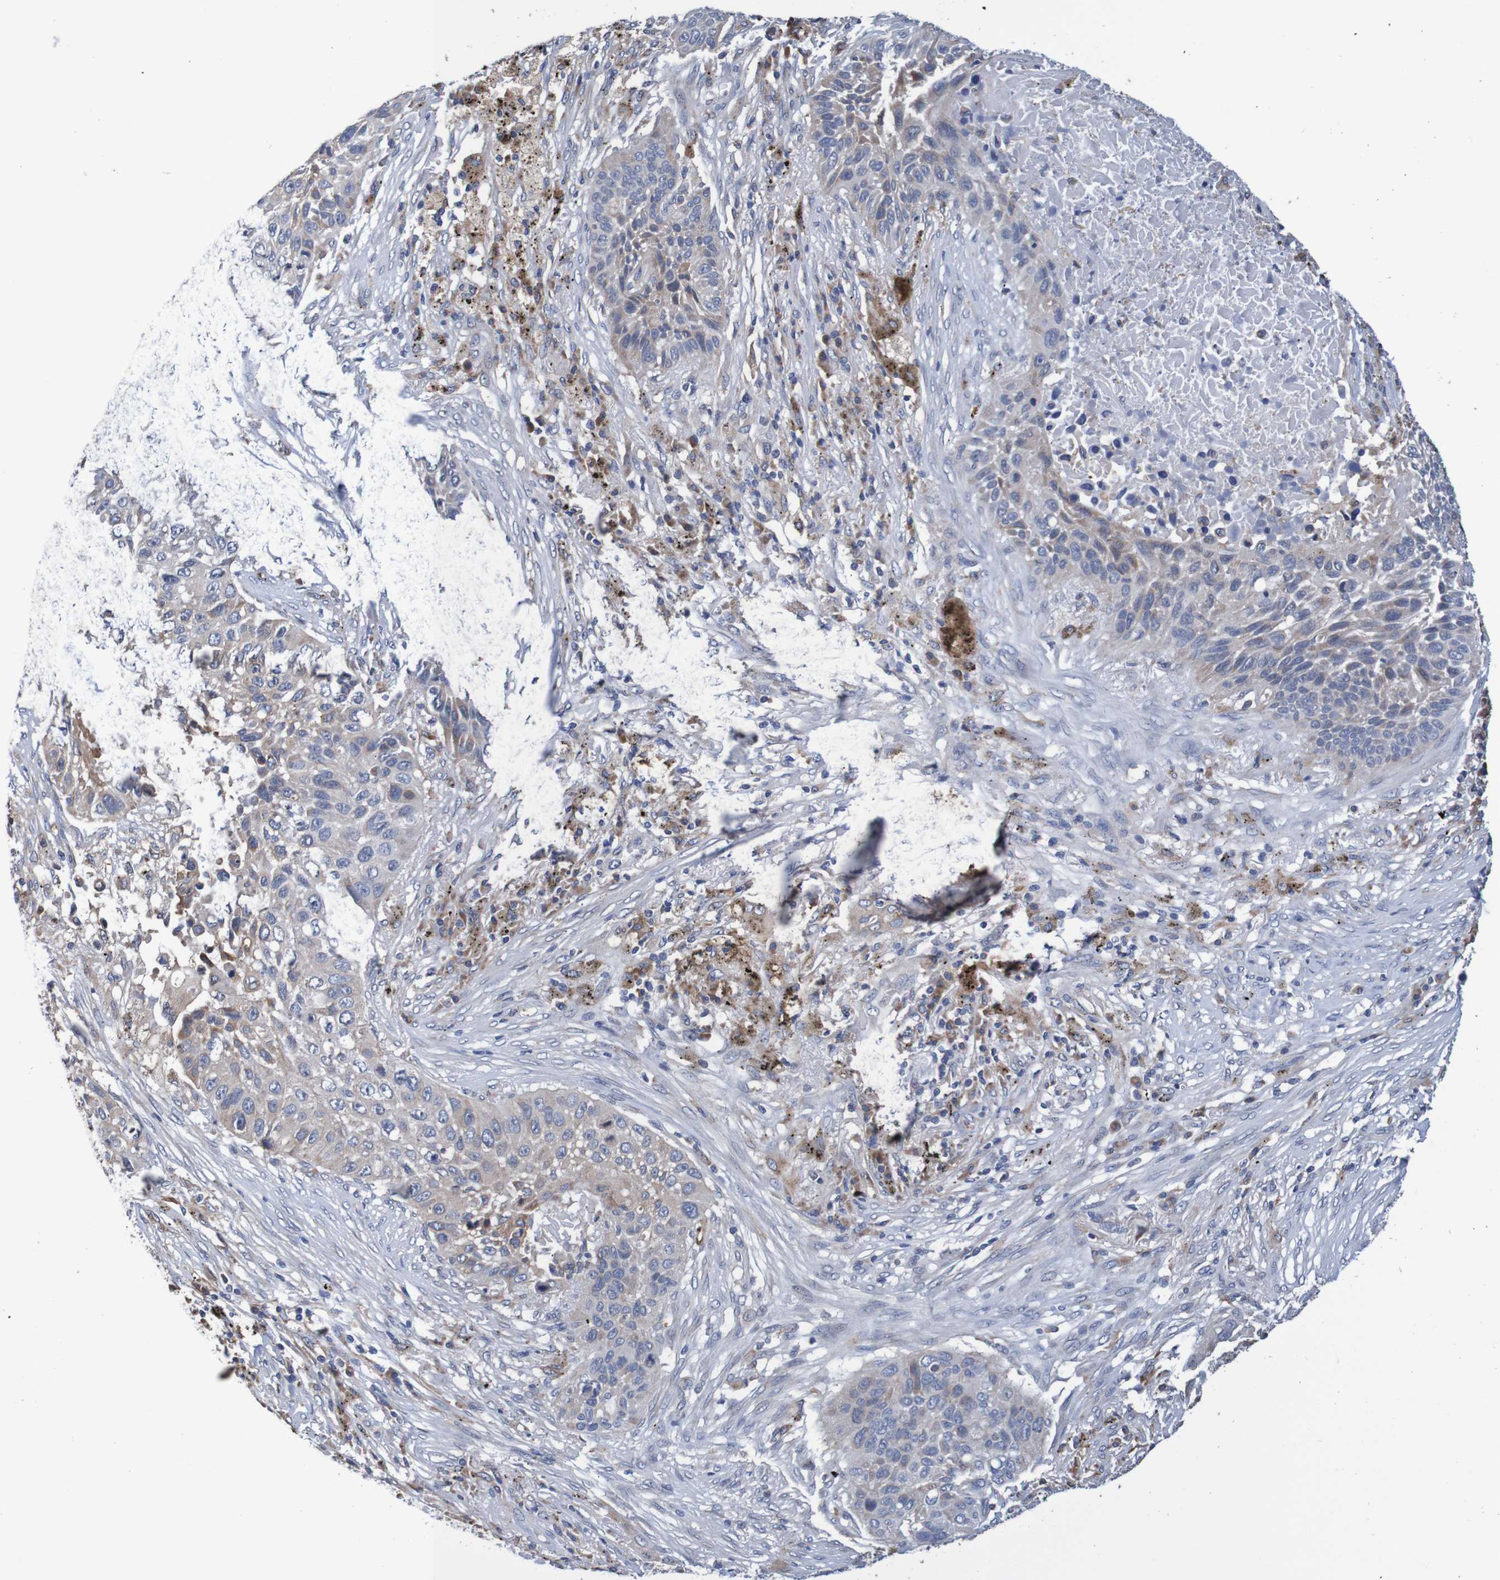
{"staining": {"intensity": "weak", "quantity": ">75%", "location": "cytoplasmic/membranous"}, "tissue": "lung cancer", "cell_type": "Tumor cells", "image_type": "cancer", "snomed": [{"axis": "morphology", "description": "Squamous cell carcinoma, NOS"}, {"axis": "topography", "description": "Lung"}], "caption": "Lung cancer (squamous cell carcinoma) stained with DAB (3,3'-diaminobenzidine) IHC shows low levels of weak cytoplasmic/membranous staining in approximately >75% of tumor cells.", "gene": "FIBP", "patient": {"sex": "male", "age": 57}}